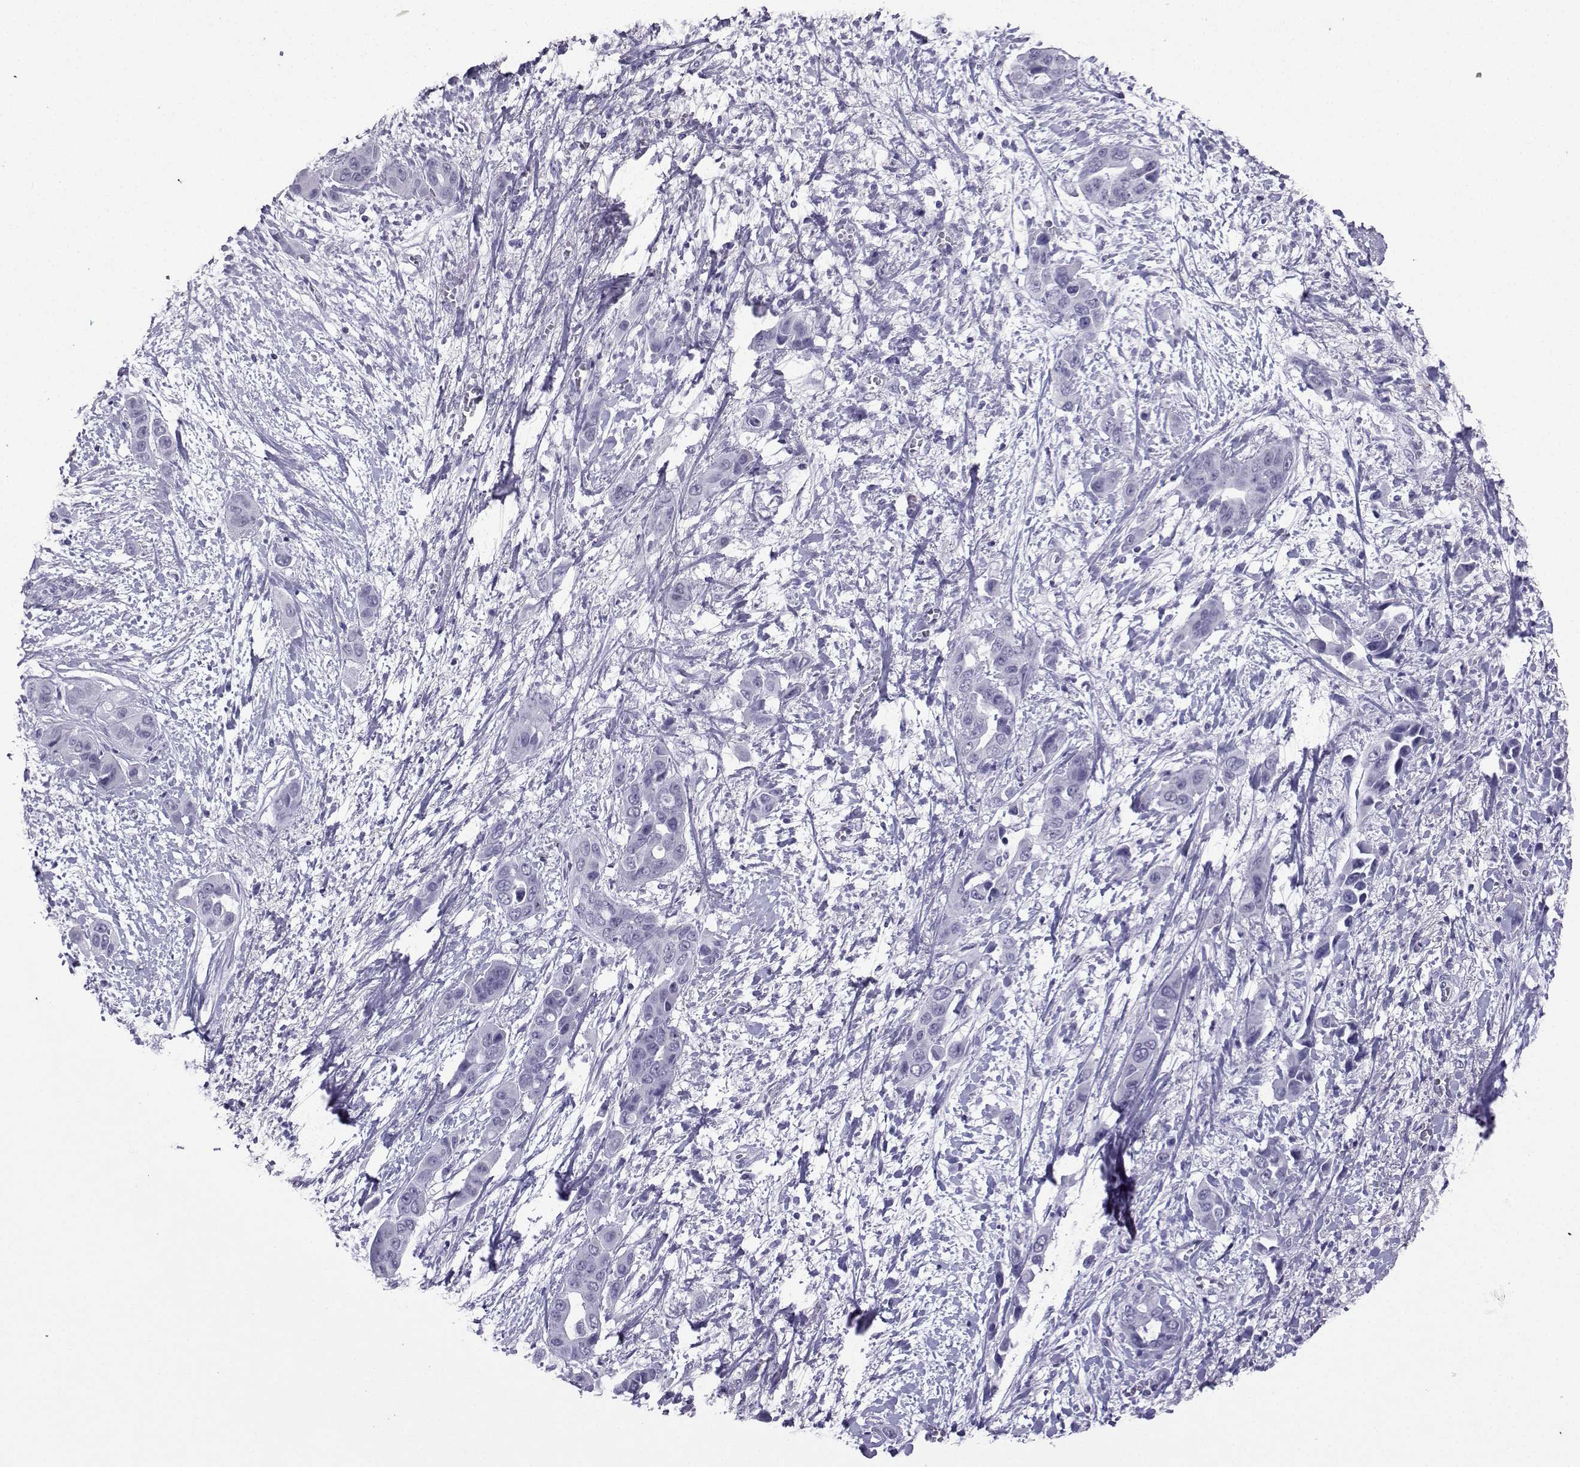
{"staining": {"intensity": "negative", "quantity": "none", "location": "none"}, "tissue": "liver cancer", "cell_type": "Tumor cells", "image_type": "cancer", "snomed": [{"axis": "morphology", "description": "Cholangiocarcinoma"}, {"axis": "topography", "description": "Liver"}], "caption": "High power microscopy micrograph of an IHC micrograph of cholangiocarcinoma (liver), revealing no significant positivity in tumor cells.", "gene": "LORICRIN", "patient": {"sex": "female", "age": 52}}